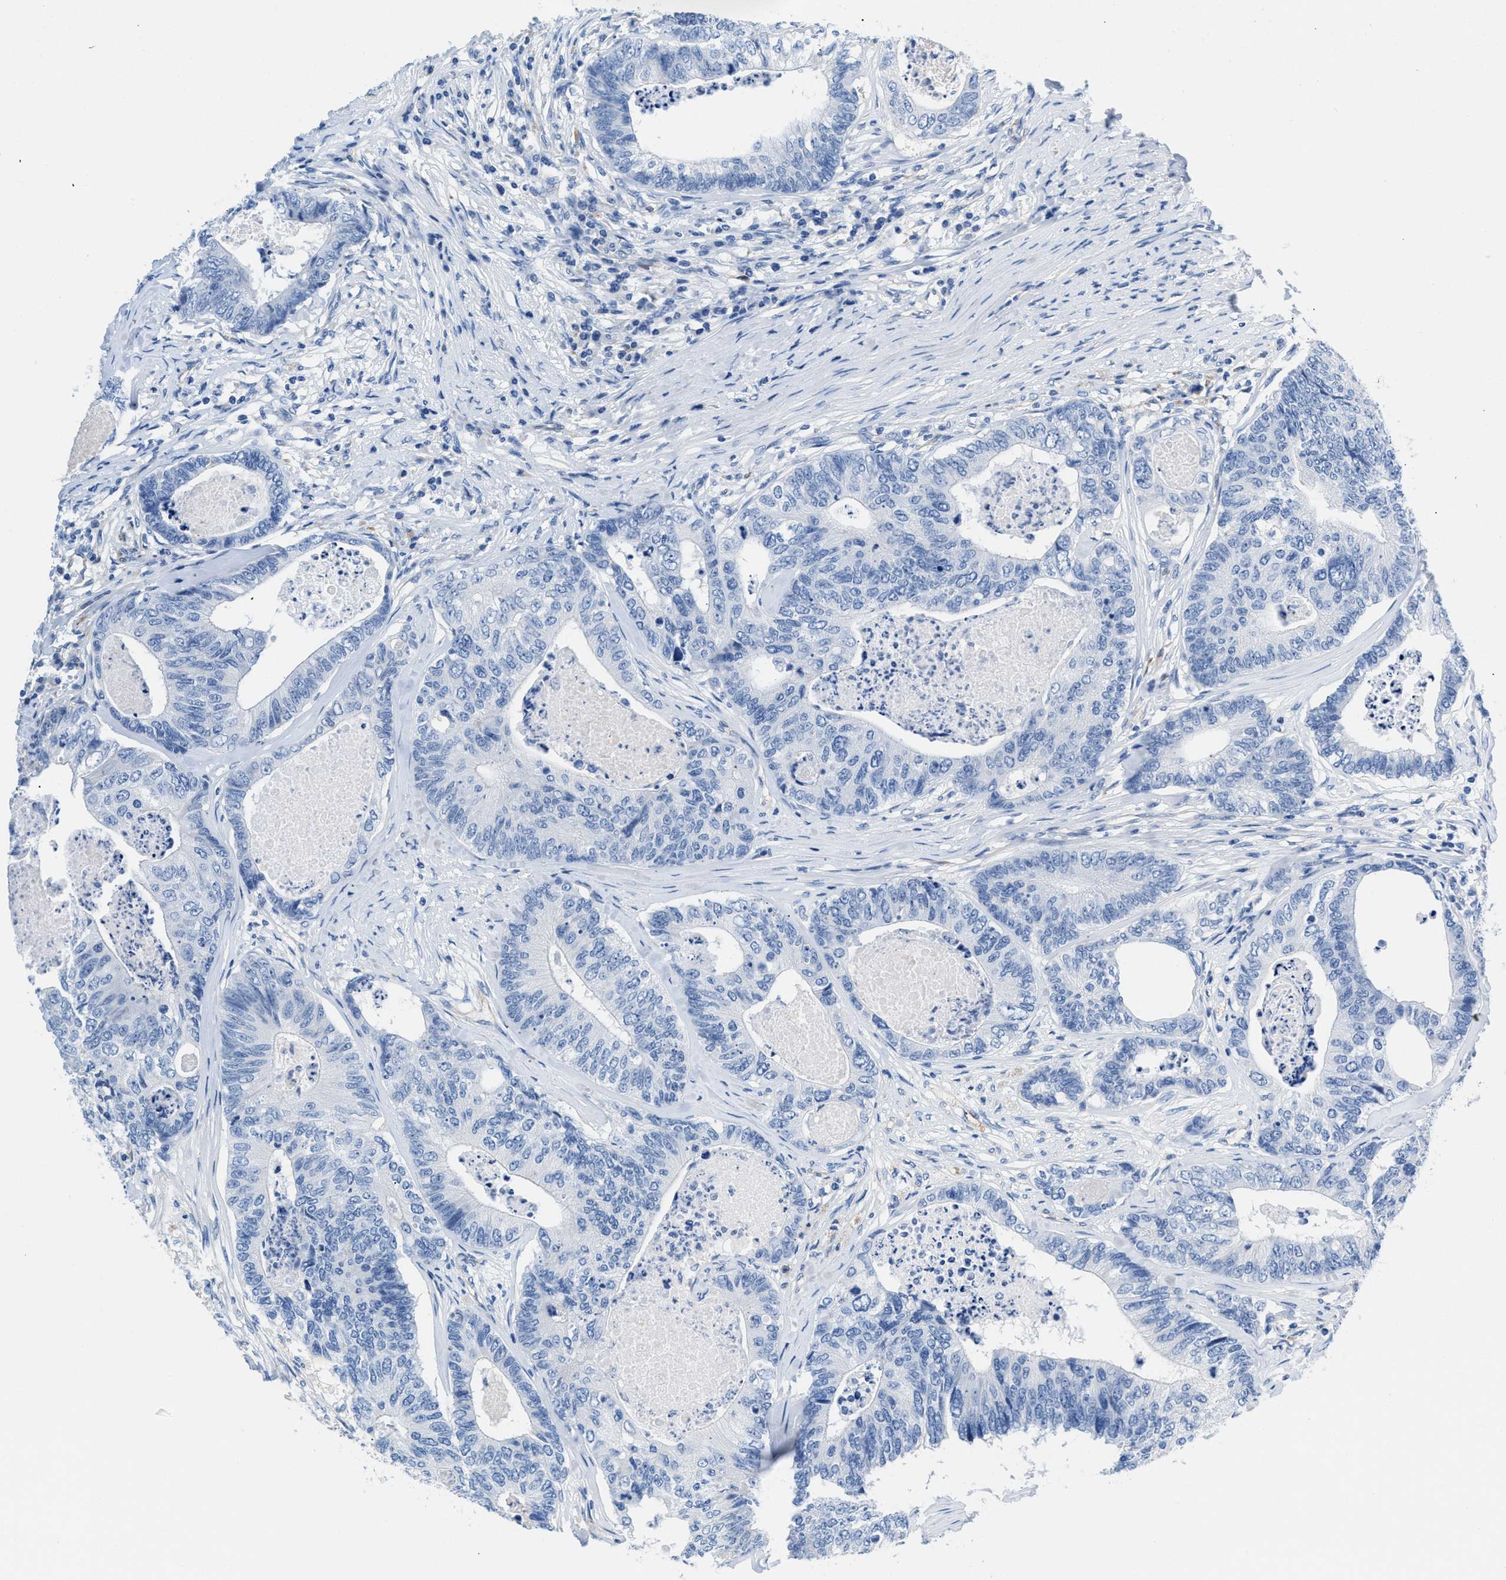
{"staining": {"intensity": "negative", "quantity": "none", "location": "none"}, "tissue": "colorectal cancer", "cell_type": "Tumor cells", "image_type": "cancer", "snomed": [{"axis": "morphology", "description": "Adenocarcinoma, NOS"}, {"axis": "topography", "description": "Colon"}], "caption": "Tumor cells show no significant staining in colorectal adenocarcinoma.", "gene": "SLFN13", "patient": {"sex": "female", "age": 67}}